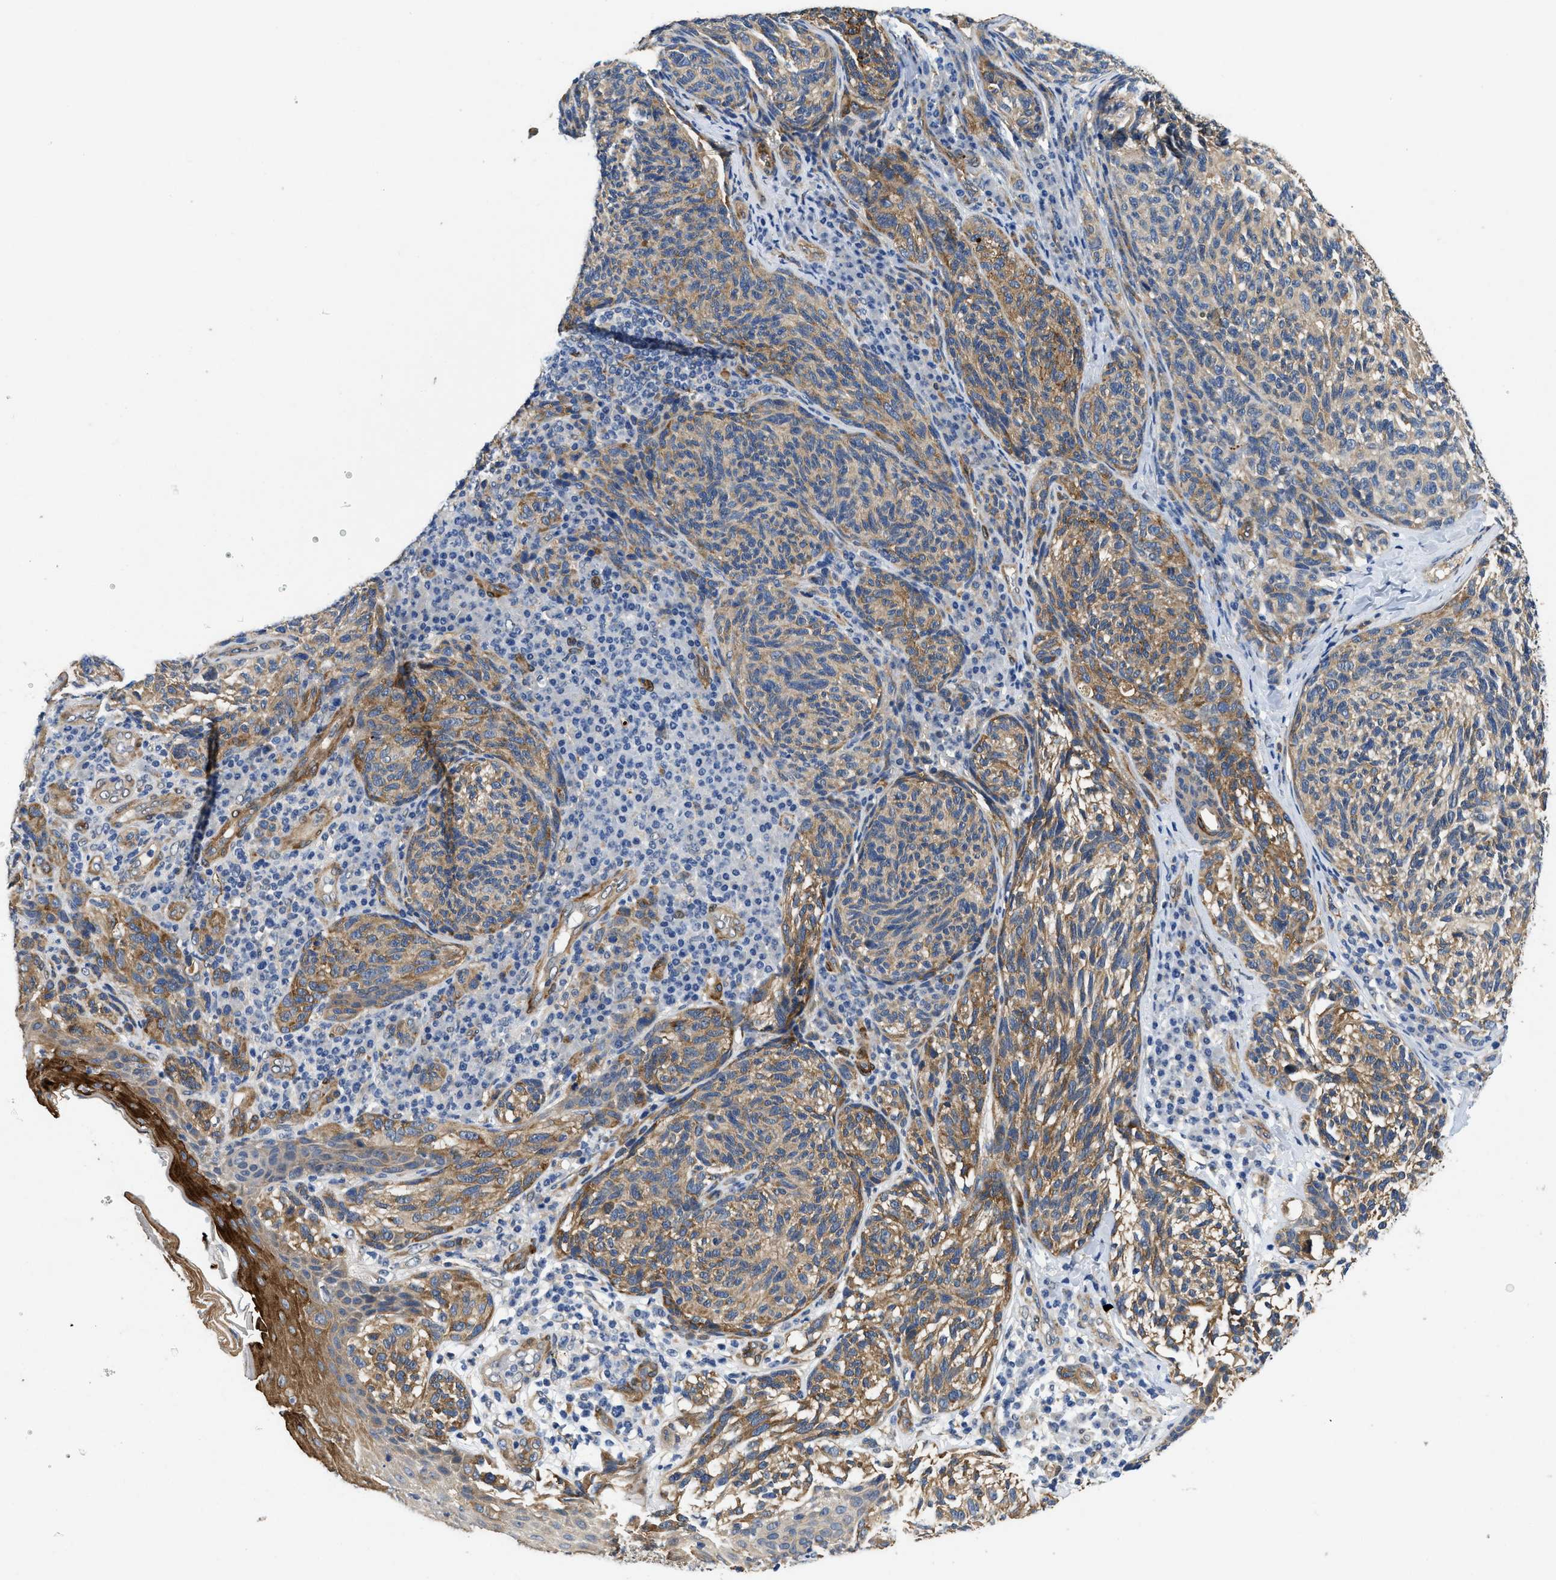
{"staining": {"intensity": "moderate", "quantity": ">75%", "location": "cytoplasmic/membranous"}, "tissue": "melanoma", "cell_type": "Tumor cells", "image_type": "cancer", "snomed": [{"axis": "morphology", "description": "Malignant melanoma, NOS"}, {"axis": "topography", "description": "Skin"}], "caption": "Moderate cytoplasmic/membranous staining is seen in about >75% of tumor cells in melanoma.", "gene": "RAPH1", "patient": {"sex": "female", "age": 73}}